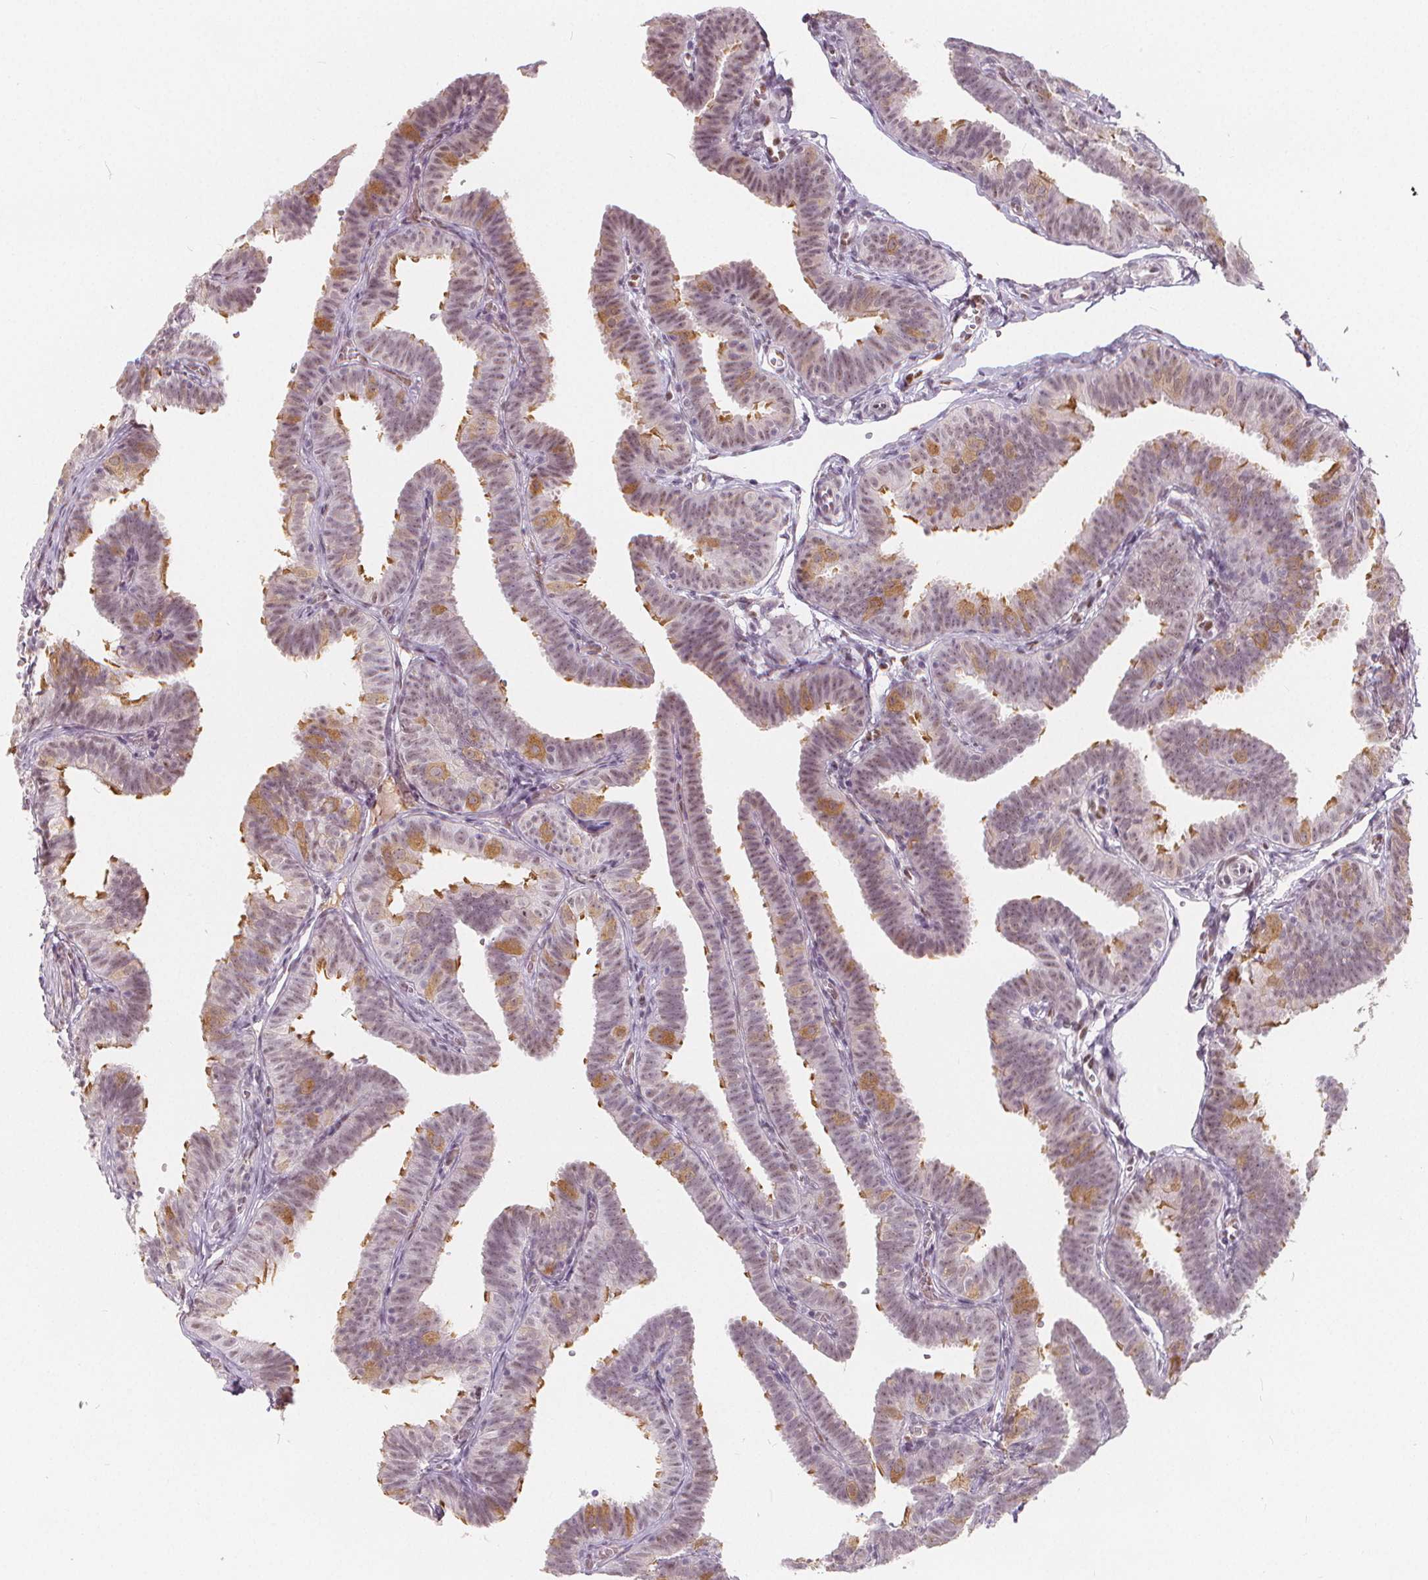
{"staining": {"intensity": "moderate", "quantity": "<25%", "location": "cytoplasmic/membranous"}, "tissue": "fallopian tube", "cell_type": "Glandular cells", "image_type": "normal", "snomed": [{"axis": "morphology", "description": "Normal tissue, NOS"}, {"axis": "topography", "description": "Fallopian tube"}], "caption": "About <25% of glandular cells in unremarkable human fallopian tube show moderate cytoplasmic/membranous protein positivity as visualized by brown immunohistochemical staining.", "gene": "DRC3", "patient": {"sex": "female", "age": 25}}